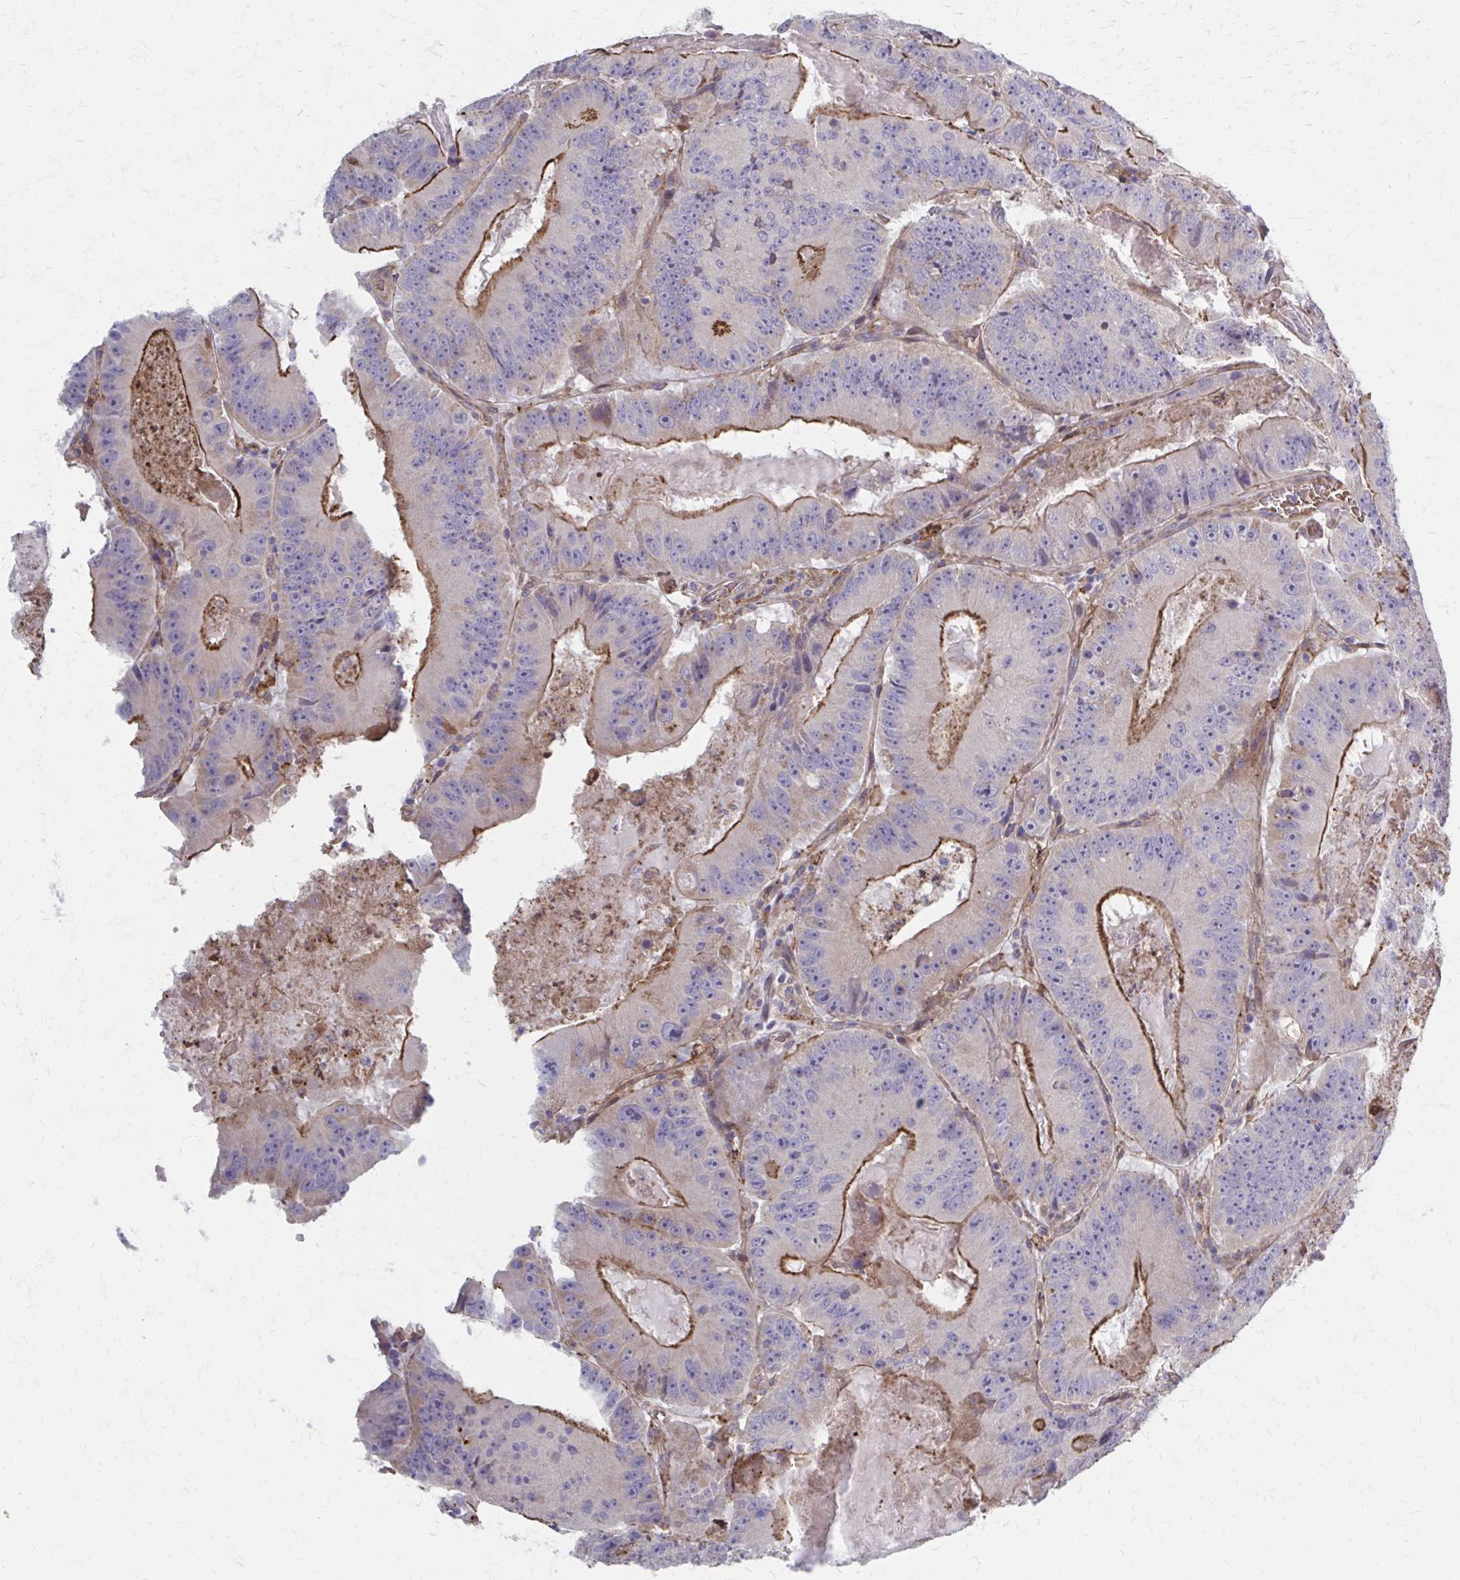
{"staining": {"intensity": "strong", "quantity": "25%-75%", "location": "cytoplasmic/membranous"}, "tissue": "colorectal cancer", "cell_type": "Tumor cells", "image_type": "cancer", "snomed": [{"axis": "morphology", "description": "Adenocarcinoma, NOS"}, {"axis": "topography", "description": "Colon"}], "caption": "Immunohistochemistry of colorectal cancer (adenocarcinoma) displays high levels of strong cytoplasmic/membranous expression in about 25%-75% of tumor cells.", "gene": "MMP14", "patient": {"sex": "female", "age": 86}}